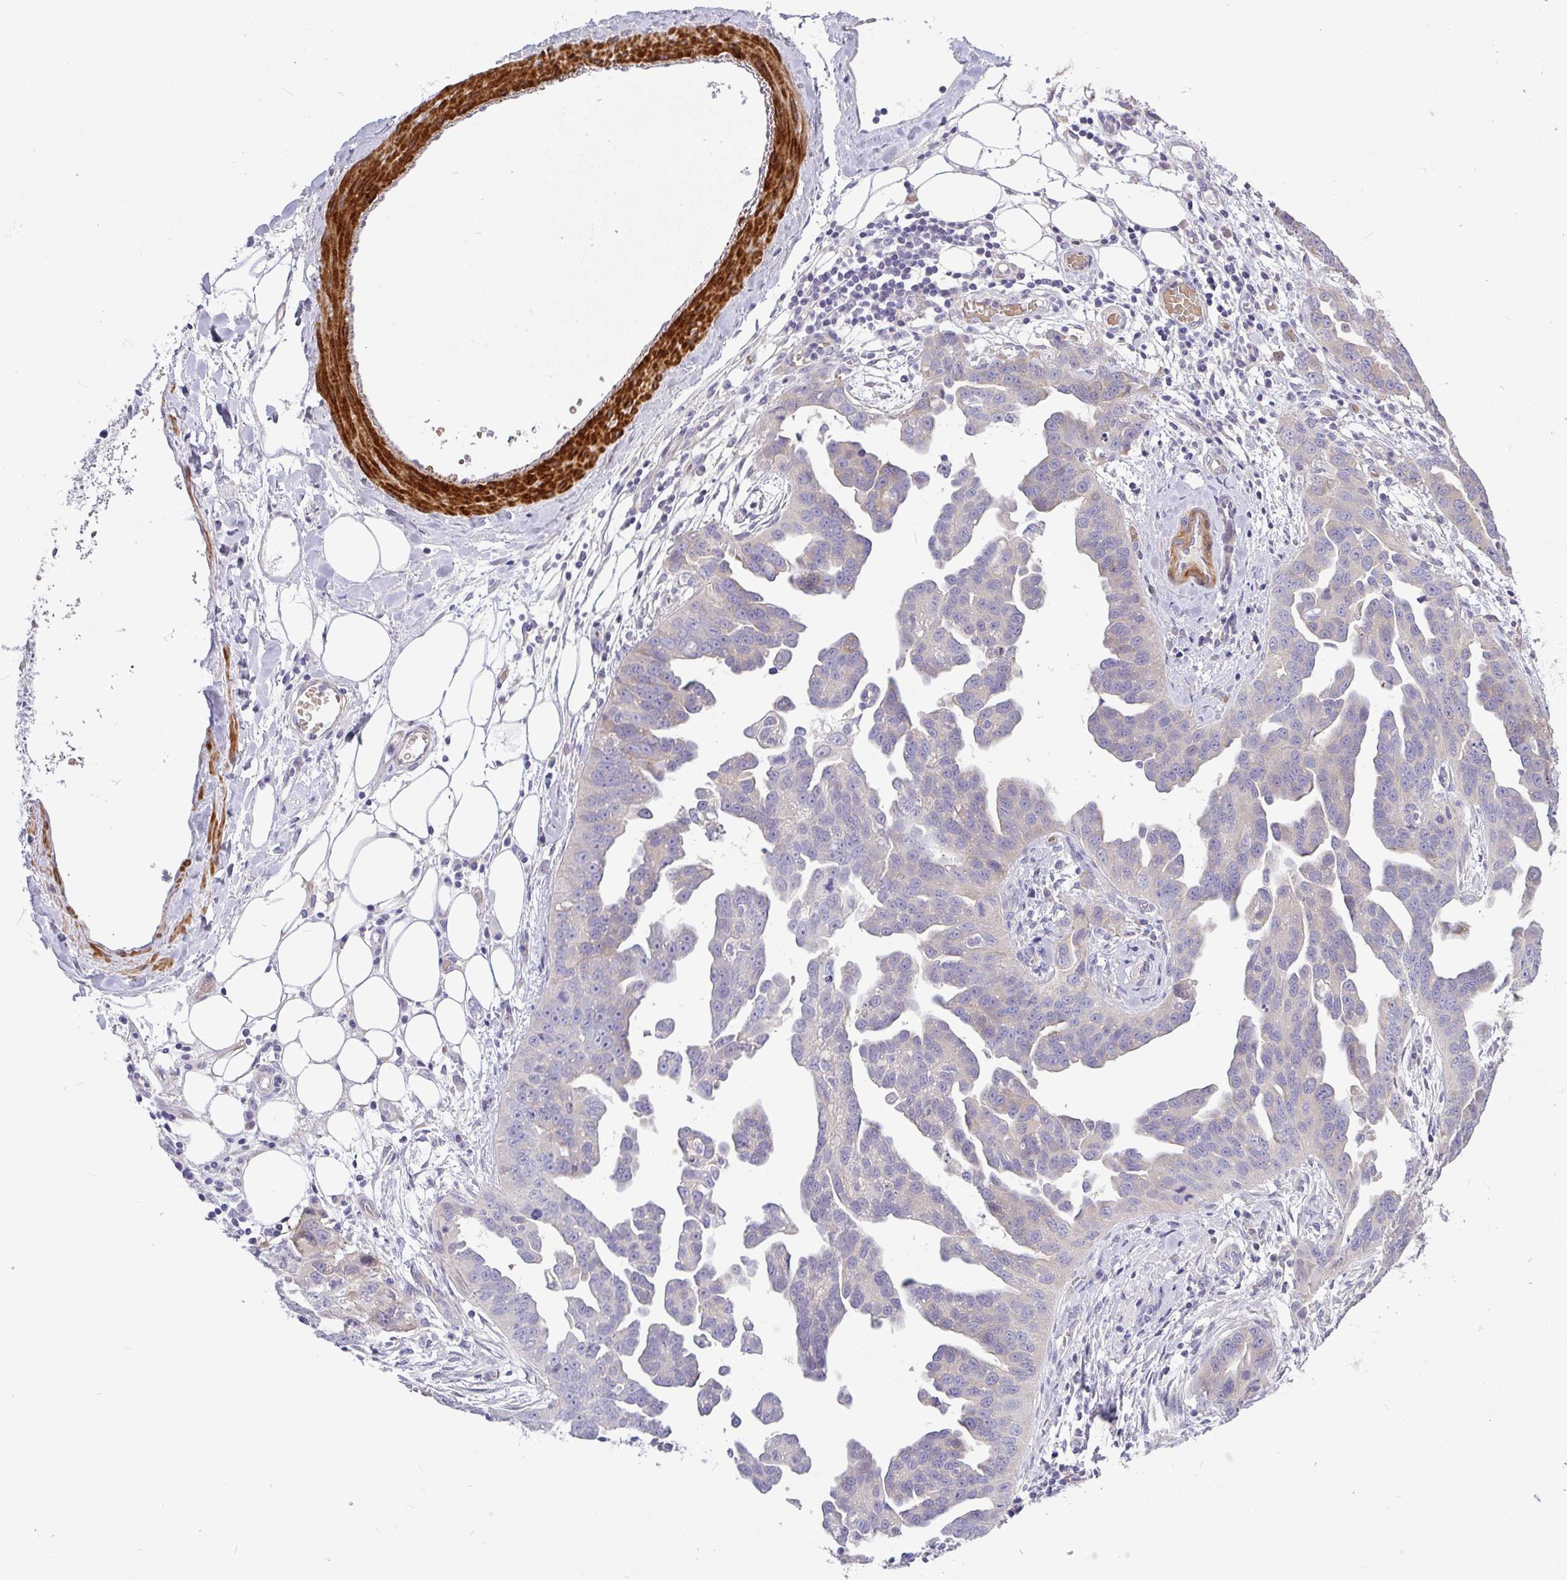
{"staining": {"intensity": "negative", "quantity": "none", "location": "none"}, "tissue": "ovarian cancer", "cell_type": "Tumor cells", "image_type": "cancer", "snomed": [{"axis": "morphology", "description": "Cystadenocarcinoma, serous, NOS"}, {"axis": "topography", "description": "Ovary"}], "caption": "Immunohistochemistry photomicrograph of ovarian cancer stained for a protein (brown), which reveals no staining in tumor cells.", "gene": "MOCS1", "patient": {"sex": "female", "age": 75}}